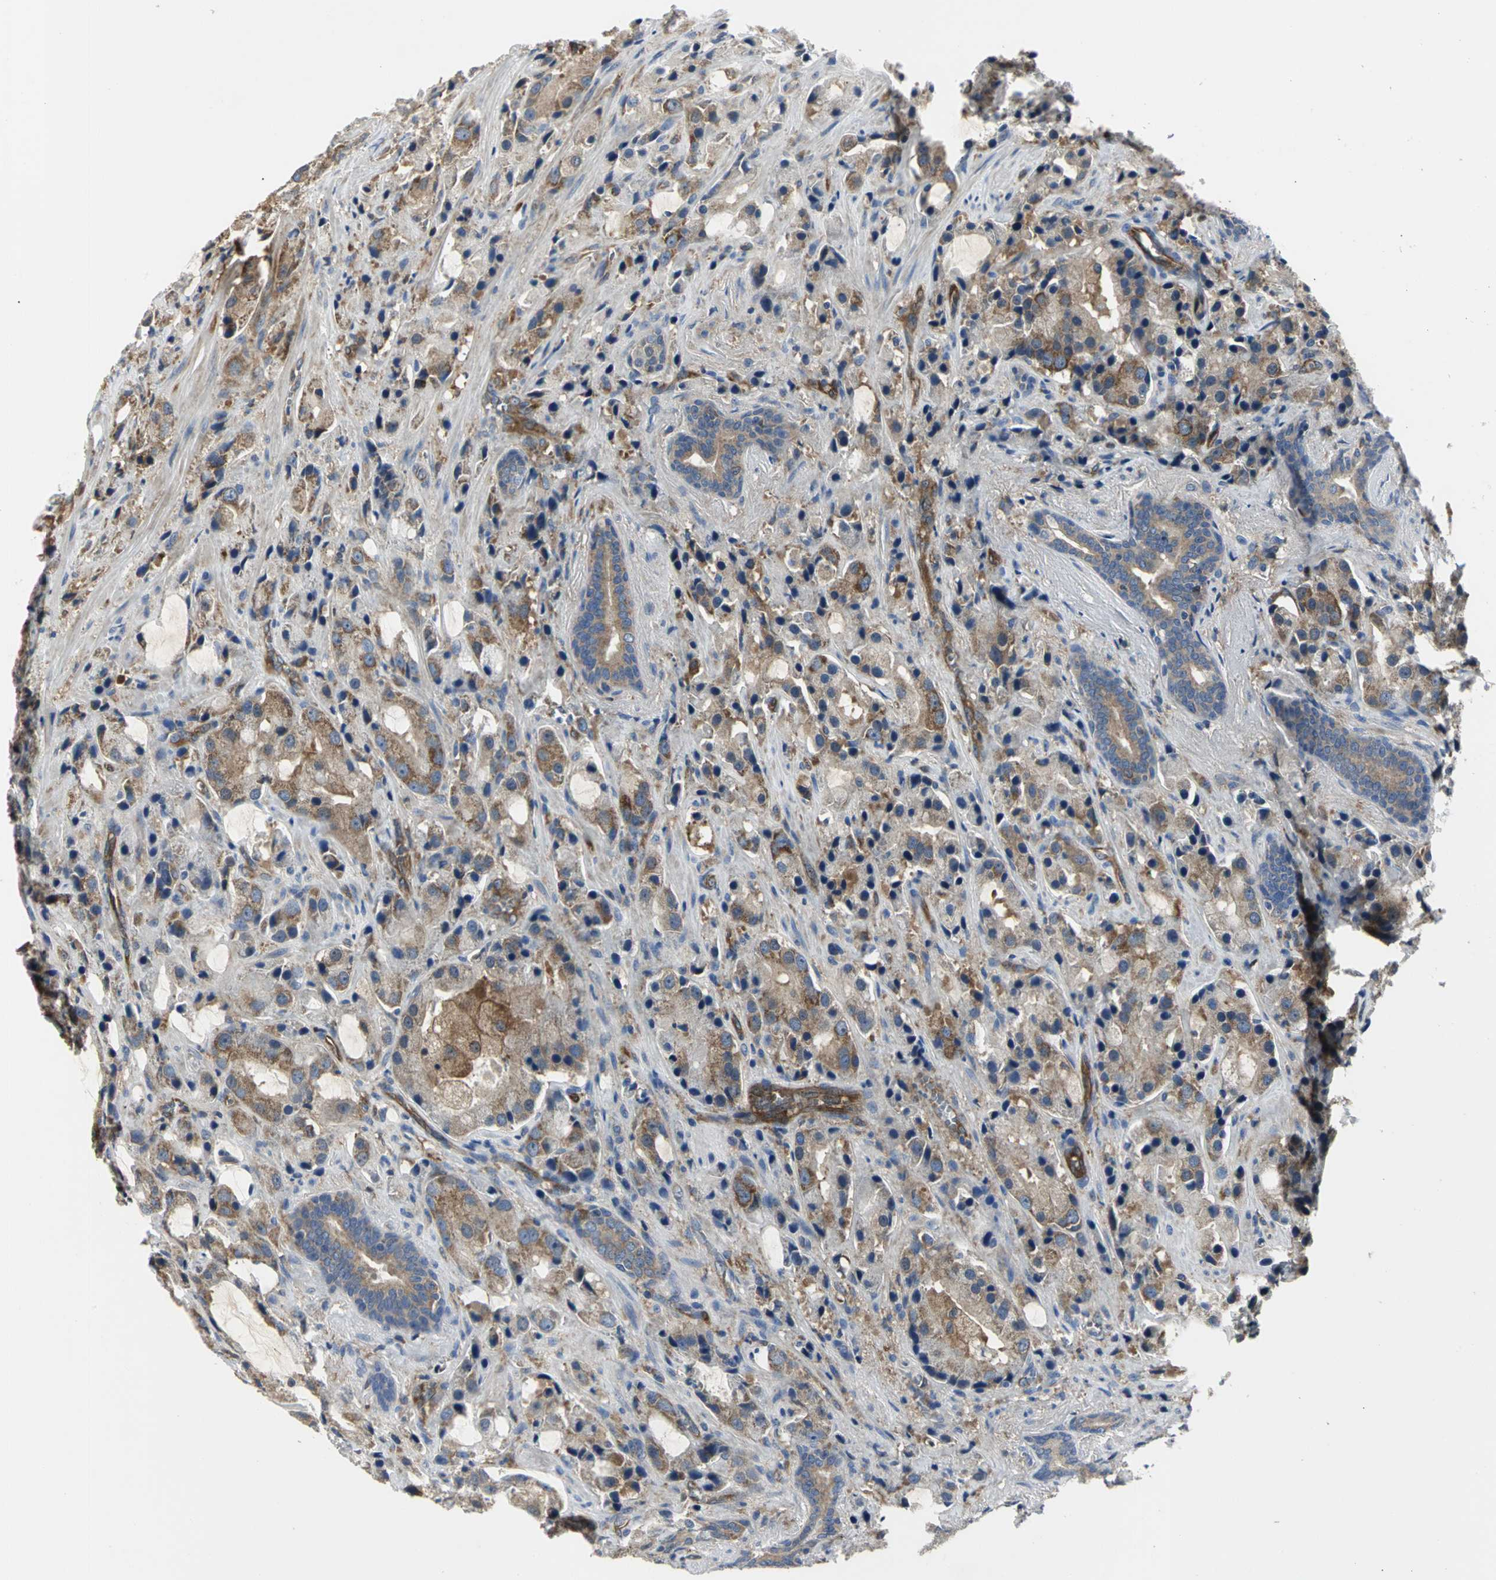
{"staining": {"intensity": "moderate", "quantity": ">75%", "location": "cytoplasmic/membranous"}, "tissue": "prostate cancer", "cell_type": "Tumor cells", "image_type": "cancer", "snomed": [{"axis": "morphology", "description": "Adenocarcinoma, High grade"}, {"axis": "topography", "description": "Prostate"}], "caption": "Immunohistochemistry (IHC) (DAB (3,3'-diaminobenzidine)) staining of adenocarcinoma (high-grade) (prostate) displays moderate cytoplasmic/membranous protein expression in approximately >75% of tumor cells.", "gene": "CHRNB1", "patient": {"sex": "male", "age": 70}}